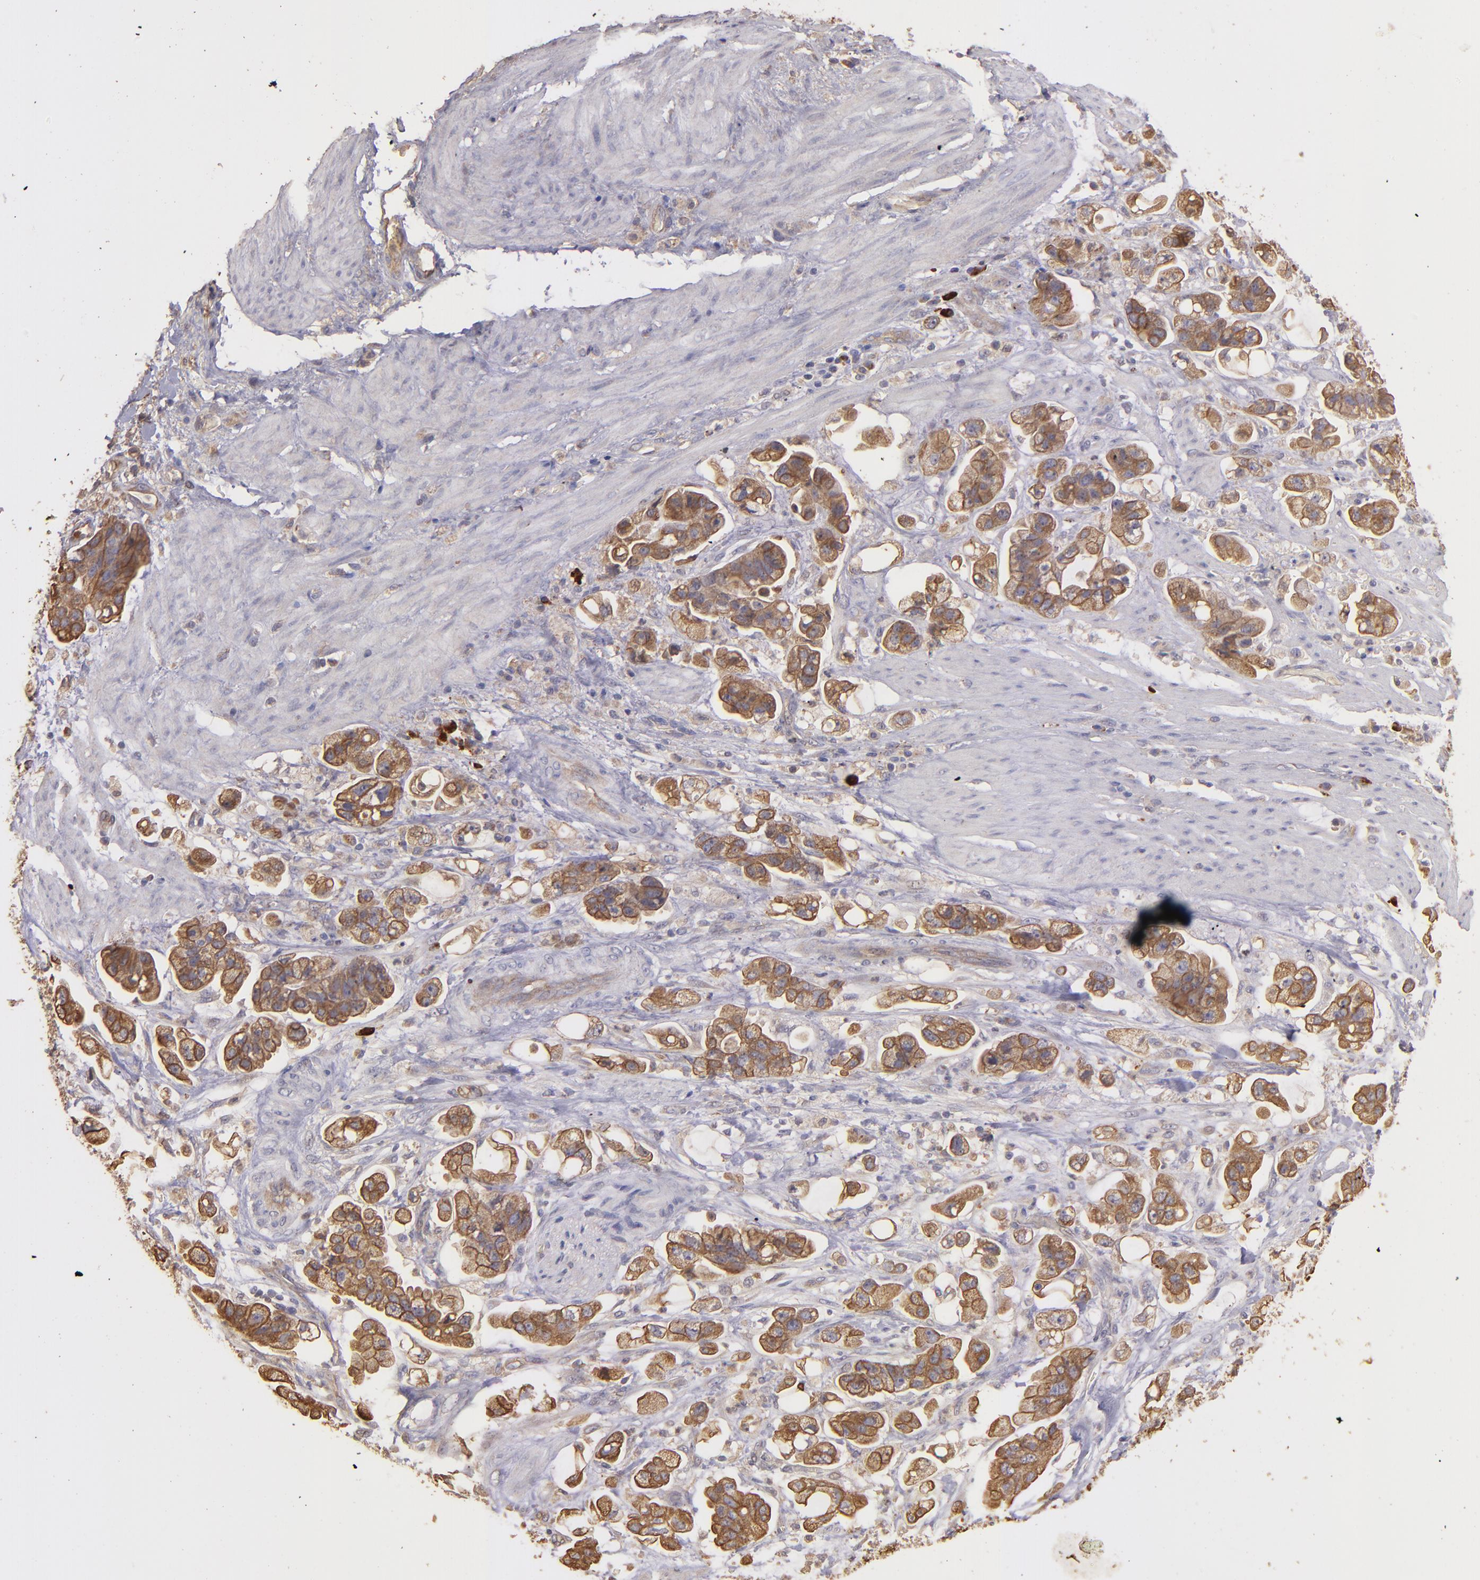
{"staining": {"intensity": "moderate", "quantity": "25%-75%", "location": "cytoplasmic/membranous"}, "tissue": "stomach cancer", "cell_type": "Tumor cells", "image_type": "cancer", "snomed": [{"axis": "morphology", "description": "Adenocarcinoma, NOS"}, {"axis": "topography", "description": "Stomach"}], "caption": "Brown immunohistochemical staining in human stomach cancer displays moderate cytoplasmic/membranous positivity in about 25%-75% of tumor cells.", "gene": "SRRD", "patient": {"sex": "male", "age": 62}}